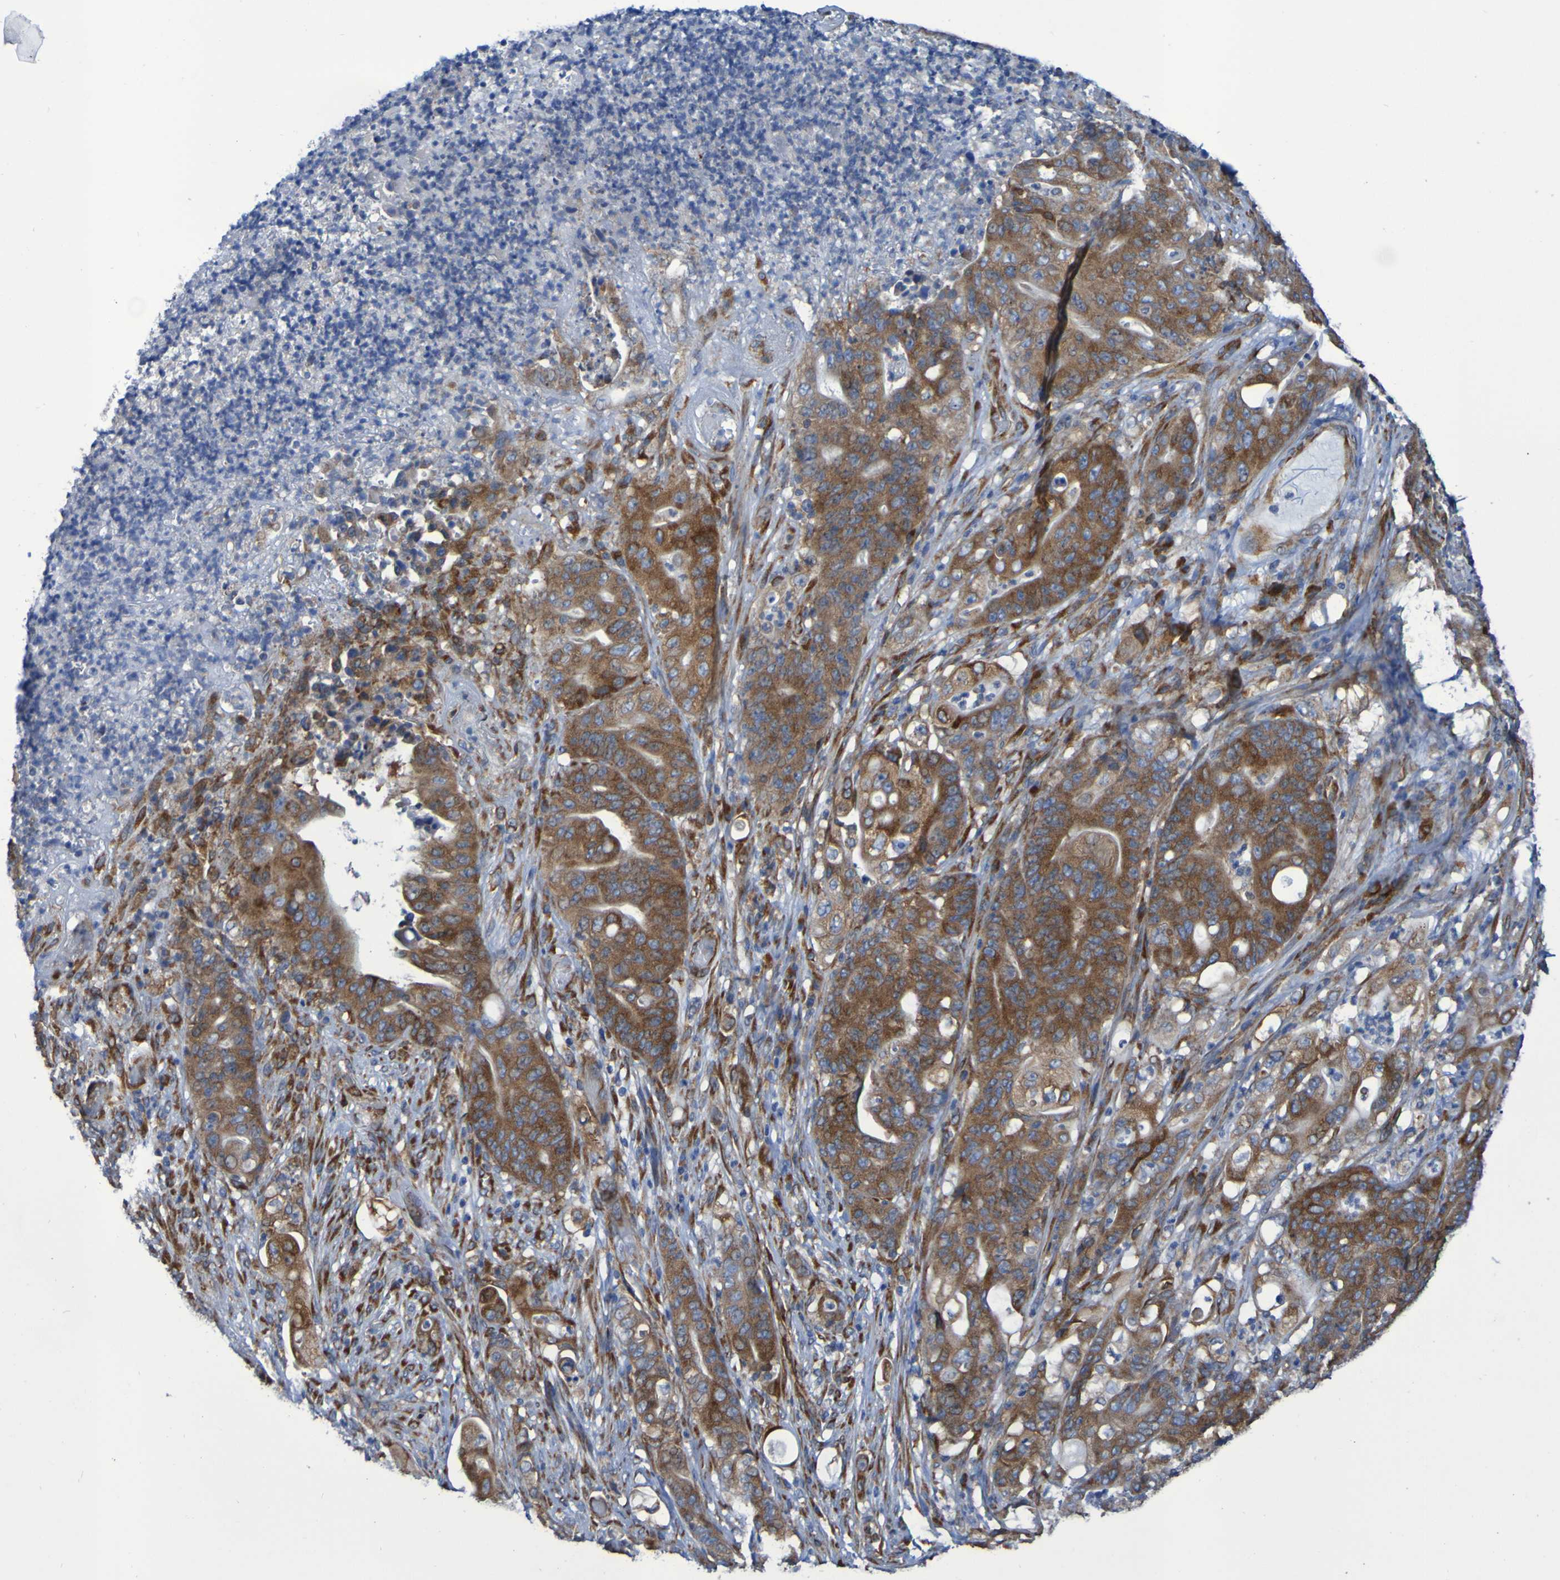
{"staining": {"intensity": "moderate", "quantity": ">75%", "location": "cytoplasmic/membranous"}, "tissue": "stomach cancer", "cell_type": "Tumor cells", "image_type": "cancer", "snomed": [{"axis": "morphology", "description": "Adenocarcinoma, NOS"}, {"axis": "topography", "description": "Stomach"}], "caption": "This histopathology image displays adenocarcinoma (stomach) stained with IHC to label a protein in brown. The cytoplasmic/membranous of tumor cells show moderate positivity for the protein. Nuclei are counter-stained blue.", "gene": "FKBP3", "patient": {"sex": "female", "age": 73}}